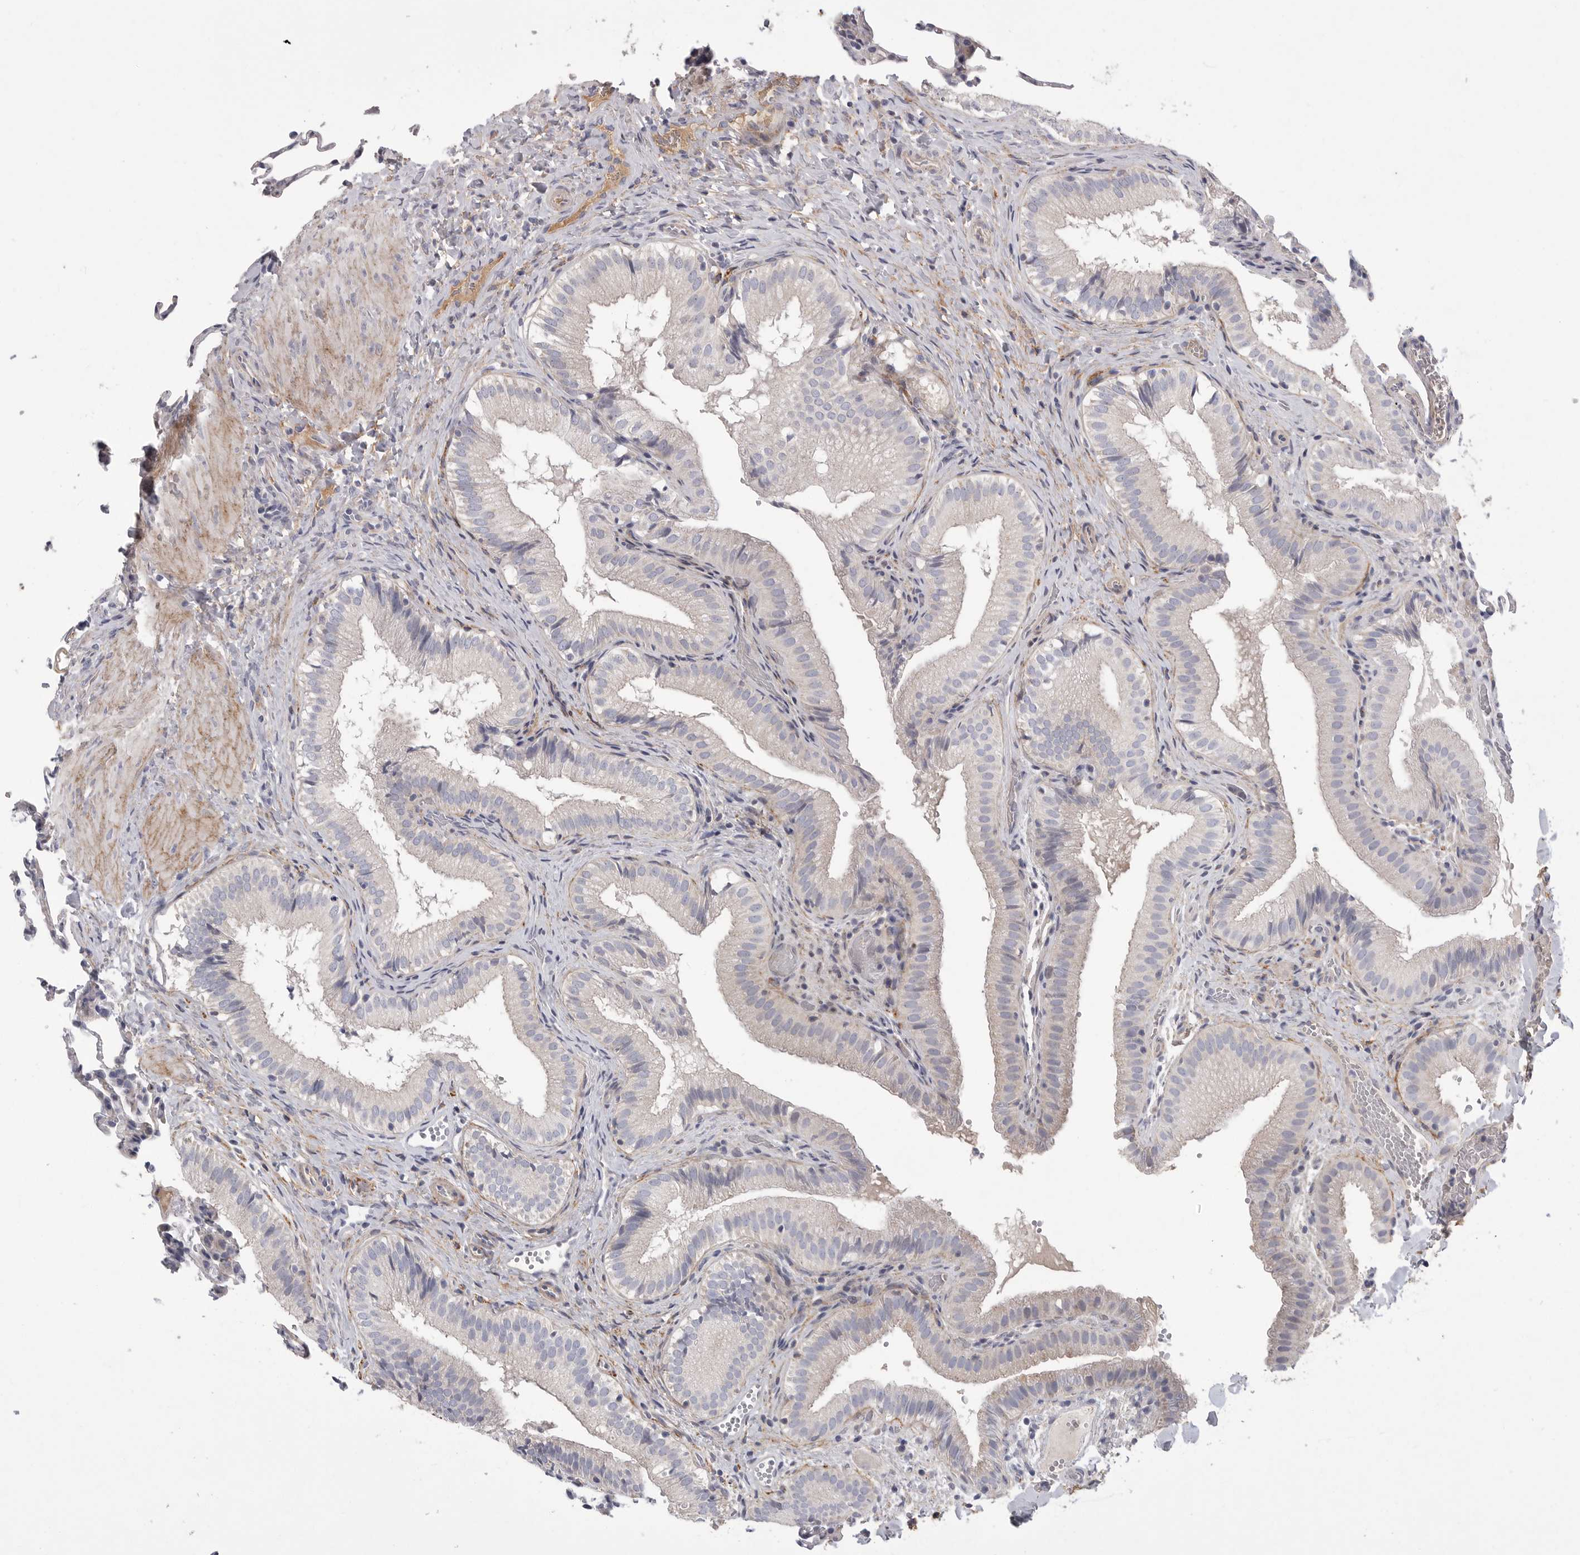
{"staining": {"intensity": "weak", "quantity": "<25%", "location": "cytoplasmic/membranous"}, "tissue": "gallbladder", "cell_type": "Glandular cells", "image_type": "normal", "snomed": [{"axis": "morphology", "description": "Normal tissue, NOS"}, {"axis": "topography", "description": "Gallbladder"}], "caption": "This is an immunohistochemistry (IHC) micrograph of benign human gallbladder. There is no expression in glandular cells.", "gene": "SDC3", "patient": {"sex": "female", "age": 30}}